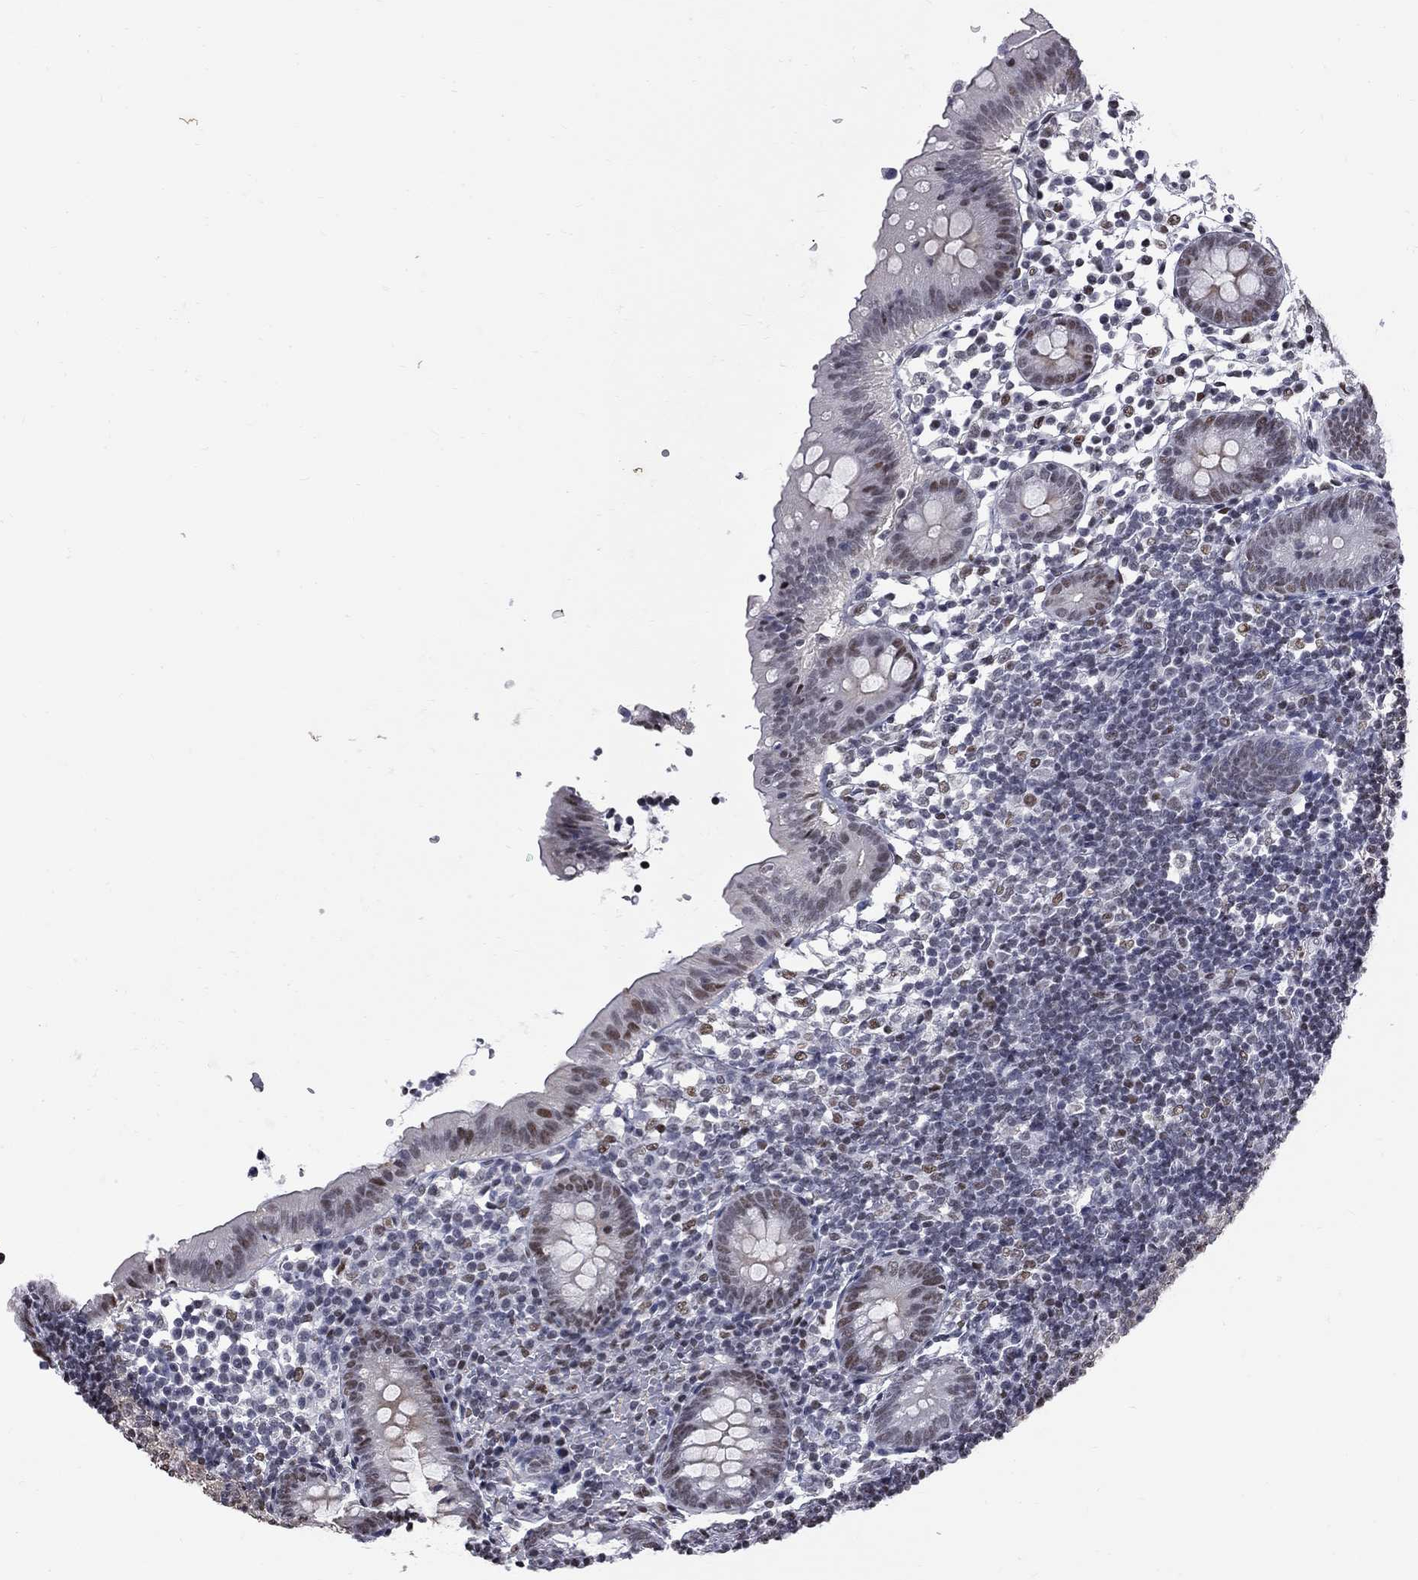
{"staining": {"intensity": "moderate", "quantity": "<25%", "location": "nuclear"}, "tissue": "appendix", "cell_type": "Glandular cells", "image_type": "normal", "snomed": [{"axis": "morphology", "description": "Normal tissue, NOS"}, {"axis": "topography", "description": "Appendix"}], "caption": "Glandular cells demonstrate moderate nuclear expression in about <25% of cells in normal appendix.", "gene": "ZNF154", "patient": {"sex": "female", "age": 40}}